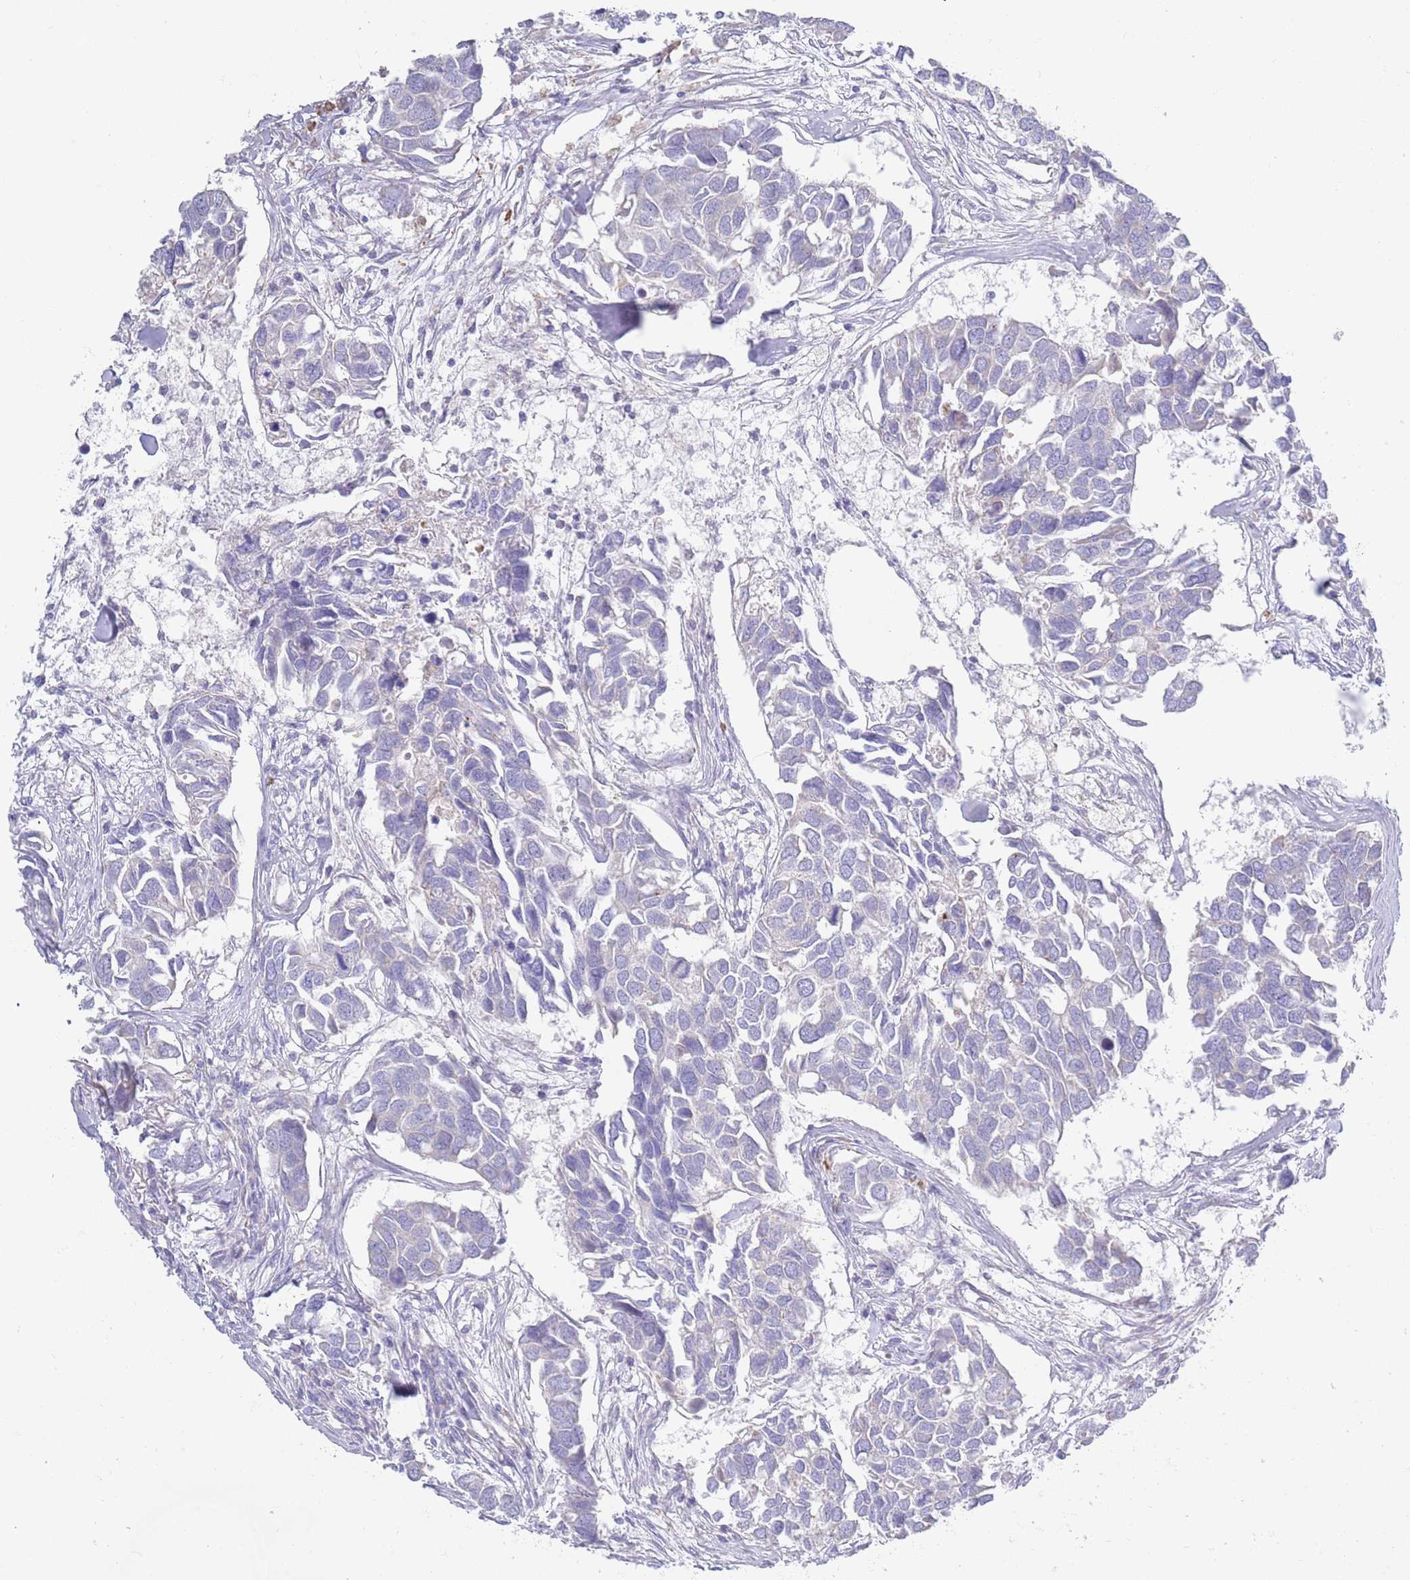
{"staining": {"intensity": "negative", "quantity": "none", "location": "none"}, "tissue": "breast cancer", "cell_type": "Tumor cells", "image_type": "cancer", "snomed": [{"axis": "morphology", "description": "Duct carcinoma"}, {"axis": "topography", "description": "Breast"}], "caption": "This micrograph is of breast cancer (intraductal carcinoma) stained with immunohistochemistry to label a protein in brown with the nuclei are counter-stained blue. There is no expression in tumor cells. Brightfield microscopy of IHC stained with DAB (3,3'-diaminobenzidine) (brown) and hematoxylin (blue), captured at high magnification.", "gene": "CCDC149", "patient": {"sex": "female", "age": 83}}